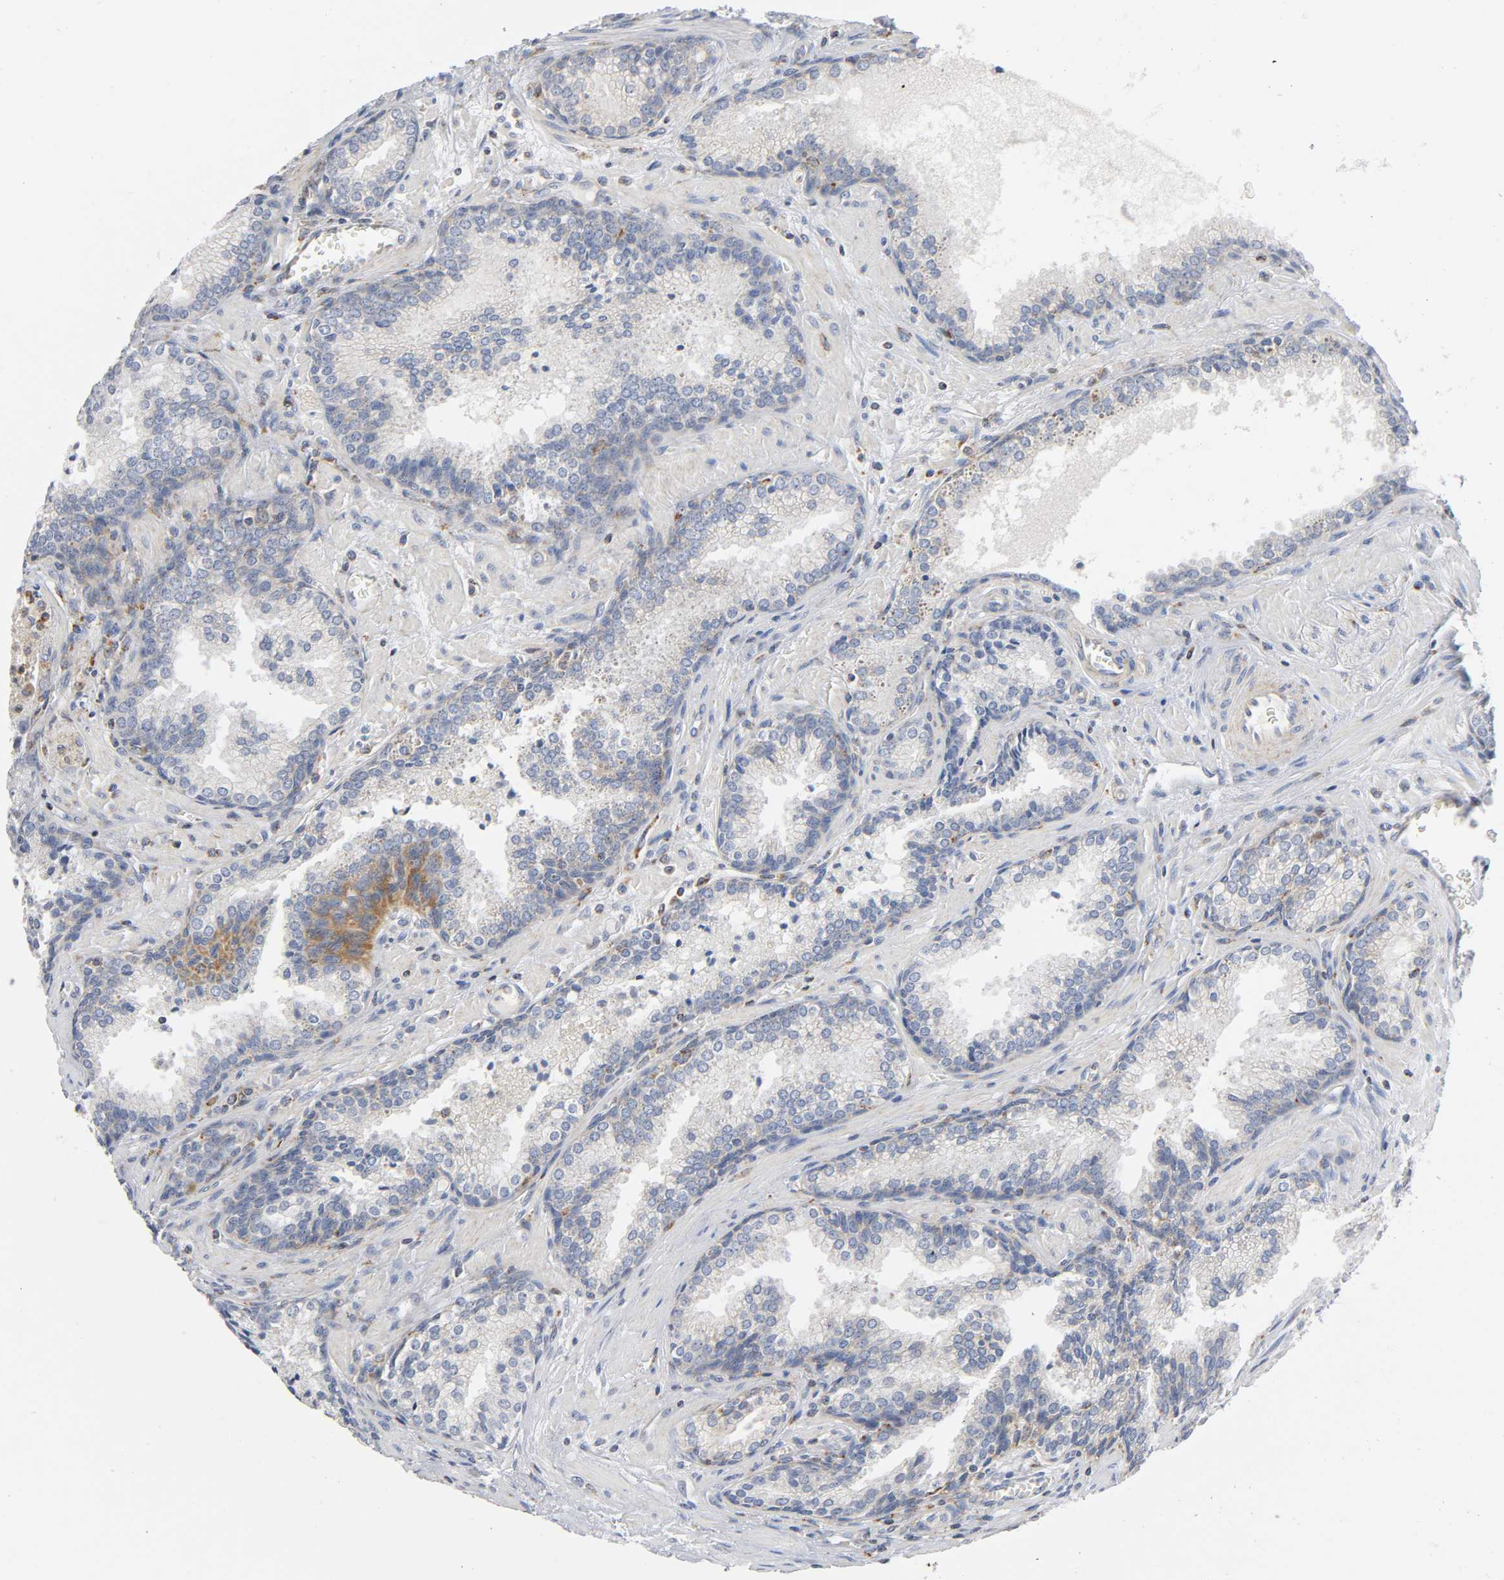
{"staining": {"intensity": "moderate", "quantity": "<25%", "location": "cytoplasmic/membranous"}, "tissue": "prostate cancer", "cell_type": "Tumor cells", "image_type": "cancer", "snomed": [{"axis": "morphology", "description": "Adenocarcinoma, Low grade"}, {"axis": "topography", "description": "Prostate"}], "caption": "Protein expression analysis of prostate adenocarcinoma (low-grade) demonstrates moderate cytoplasmic/membranous expression in about <25% of tumor cells.", "gene": "BAK1", "patient": {"sex": "male", "age": 60}}